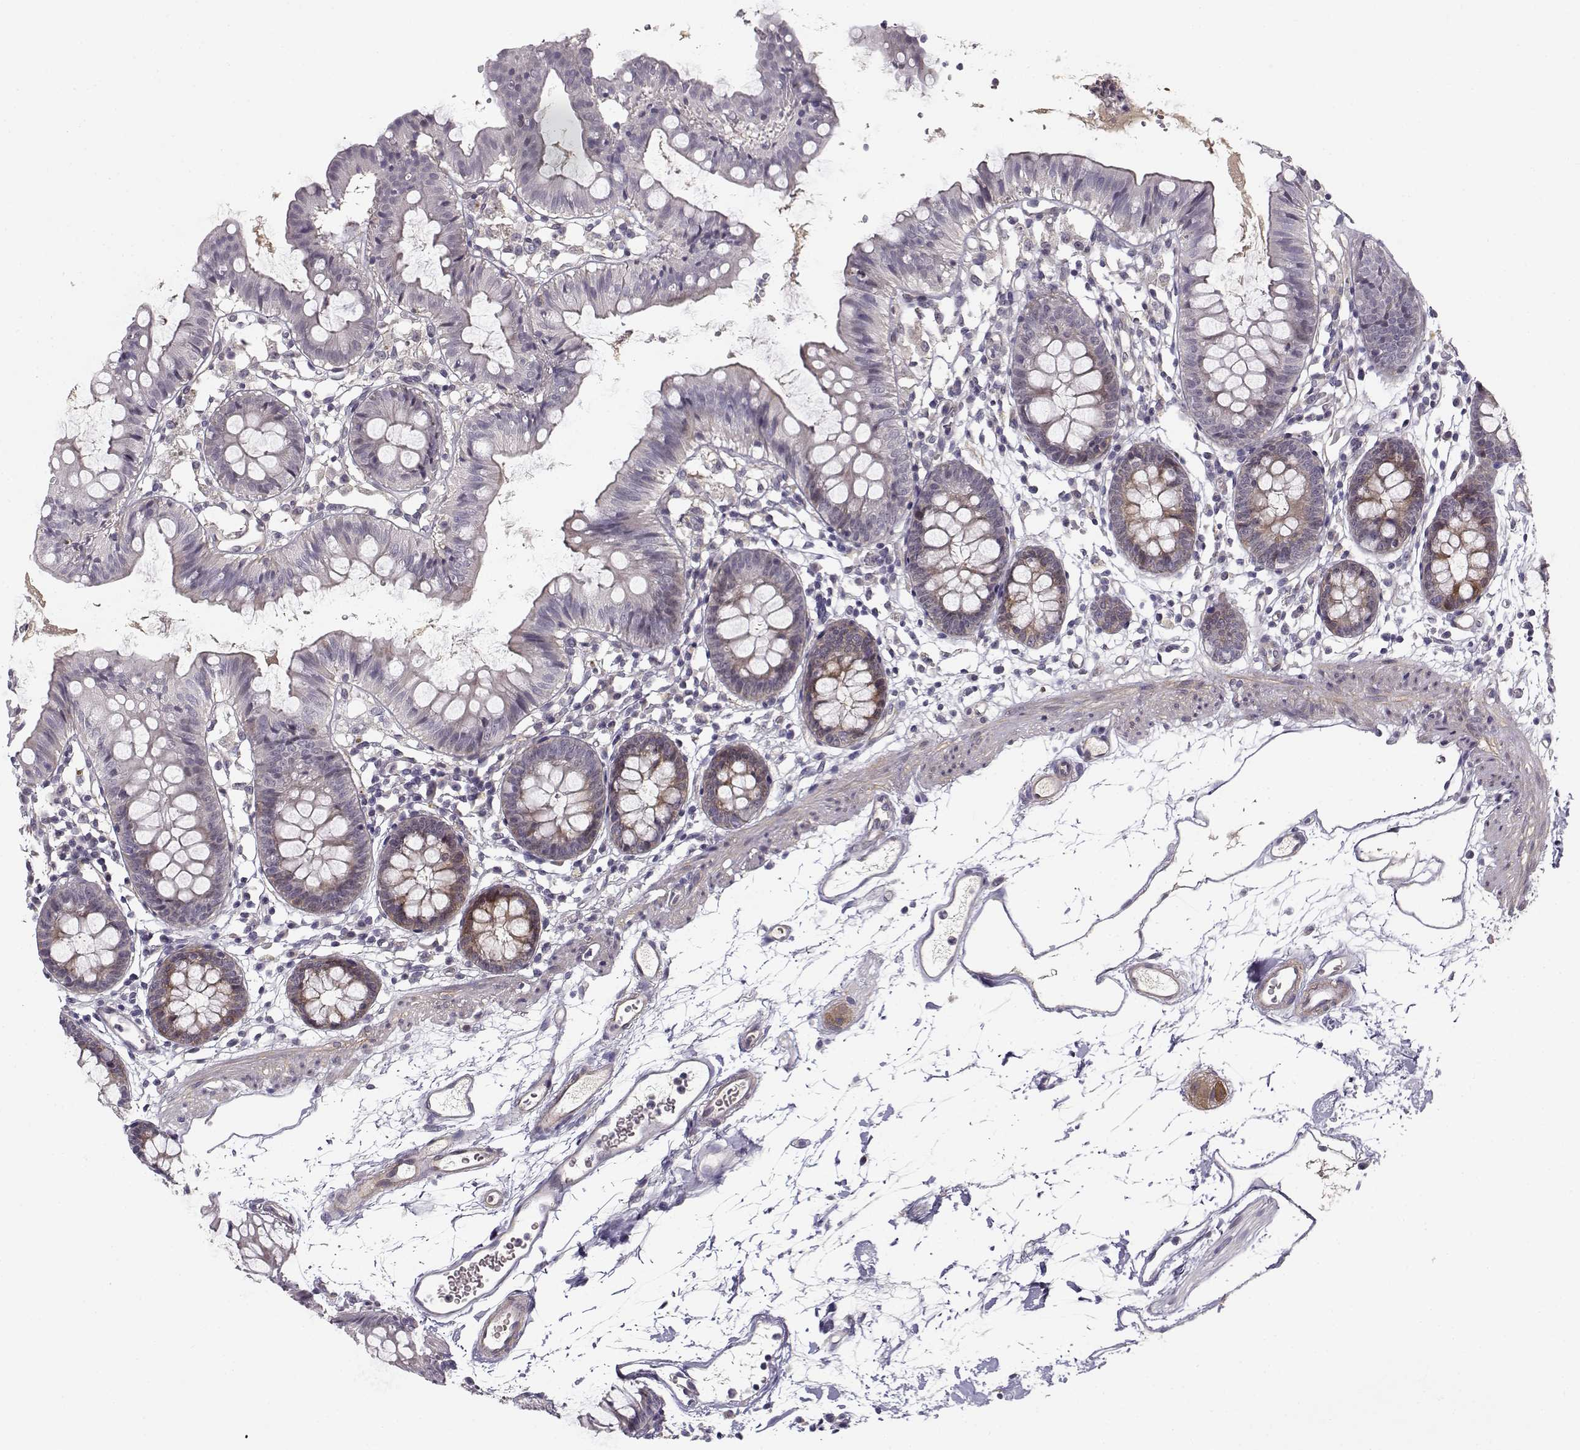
{"staining": {"intensity": "weak", "quantity": "<25%", "location": "cytoplasmic/membranous"}, "tissue": "colon", "cell_type": "Endothelial cells", "image_type": "normal", "snomed": [{"axis": "morphology", "description": "Normal tissue, NOS"}, {"axis": "topography", "description": "Colon"}], "caption": "High power microscopy histopathology image of an immunohistochemistry histopathology image of unremarkable colon, revealing no significant positivity in endothelial cells.", "gene": "RGS9BP", "patient": {"sex": "female", "age": 84}}